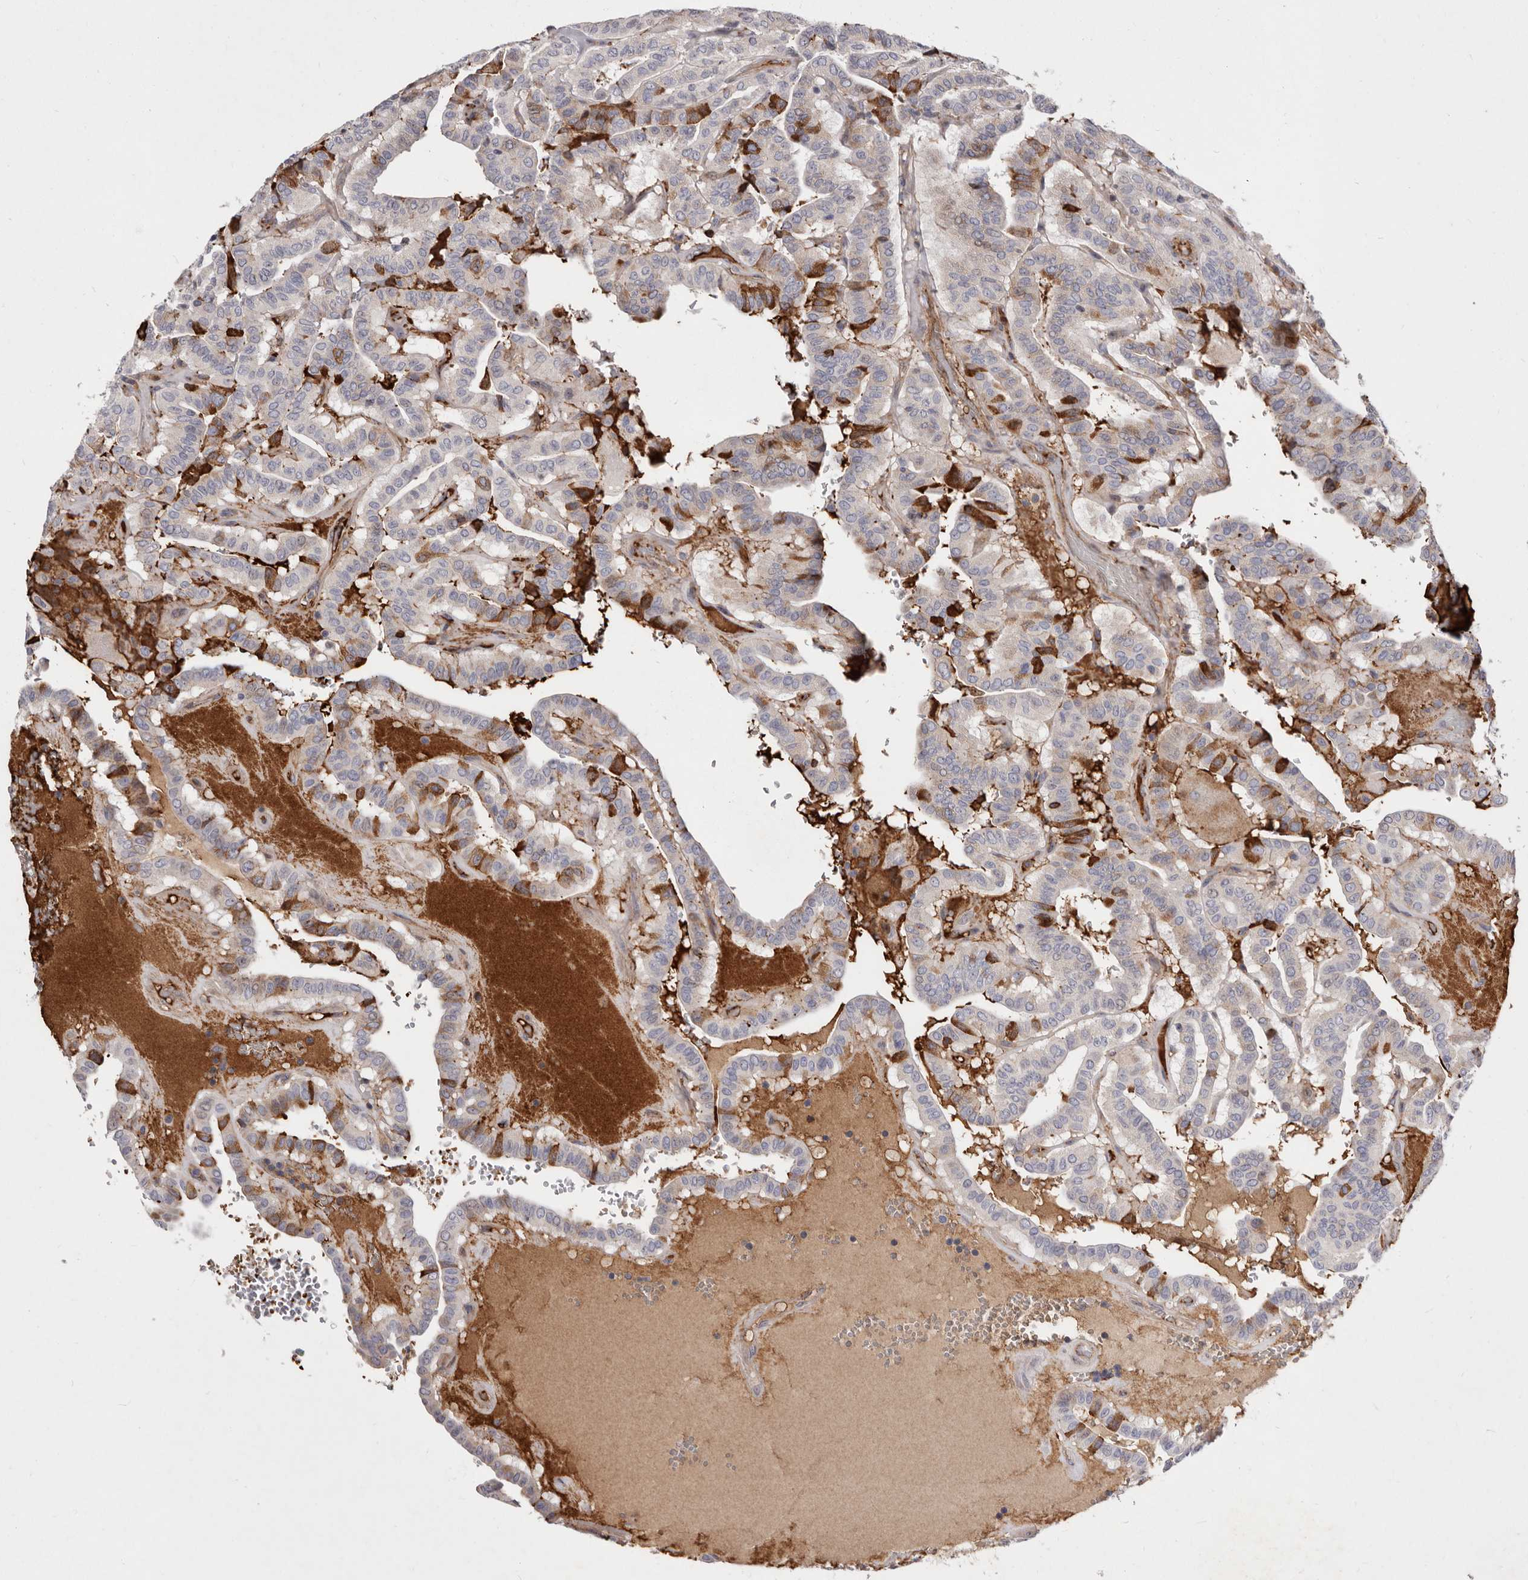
{"staining": {"intensity": "moderate", "quantity": "25%-75%", "location": "cytoplasmic/membranous"}, "tissue": "thyroid cancer", "cell_type": "Tumor cells", "image_type": "cancer", "snomed": [{"axis": "morphology", "description": "Papillary adenocarcinoma, NOS"}, {"axis": "topography", "description": "Thyroid gland"}], "caption": "Immunohistochemical staining of human thyroid cancer (papillary adenocarcinoma) displays medium levels of moderate cytoplasmic/membranous protein positivity in approximately 25%-75% of tumor cells. The staining is performed using DAB (3,3'-diaminobenzidine) brown chromogen to label protein expression. The nuclei are counter-stained blue using hematoxylin.", "gene": "NUBPL", "patient": {"sex": "male", "age": 77}}